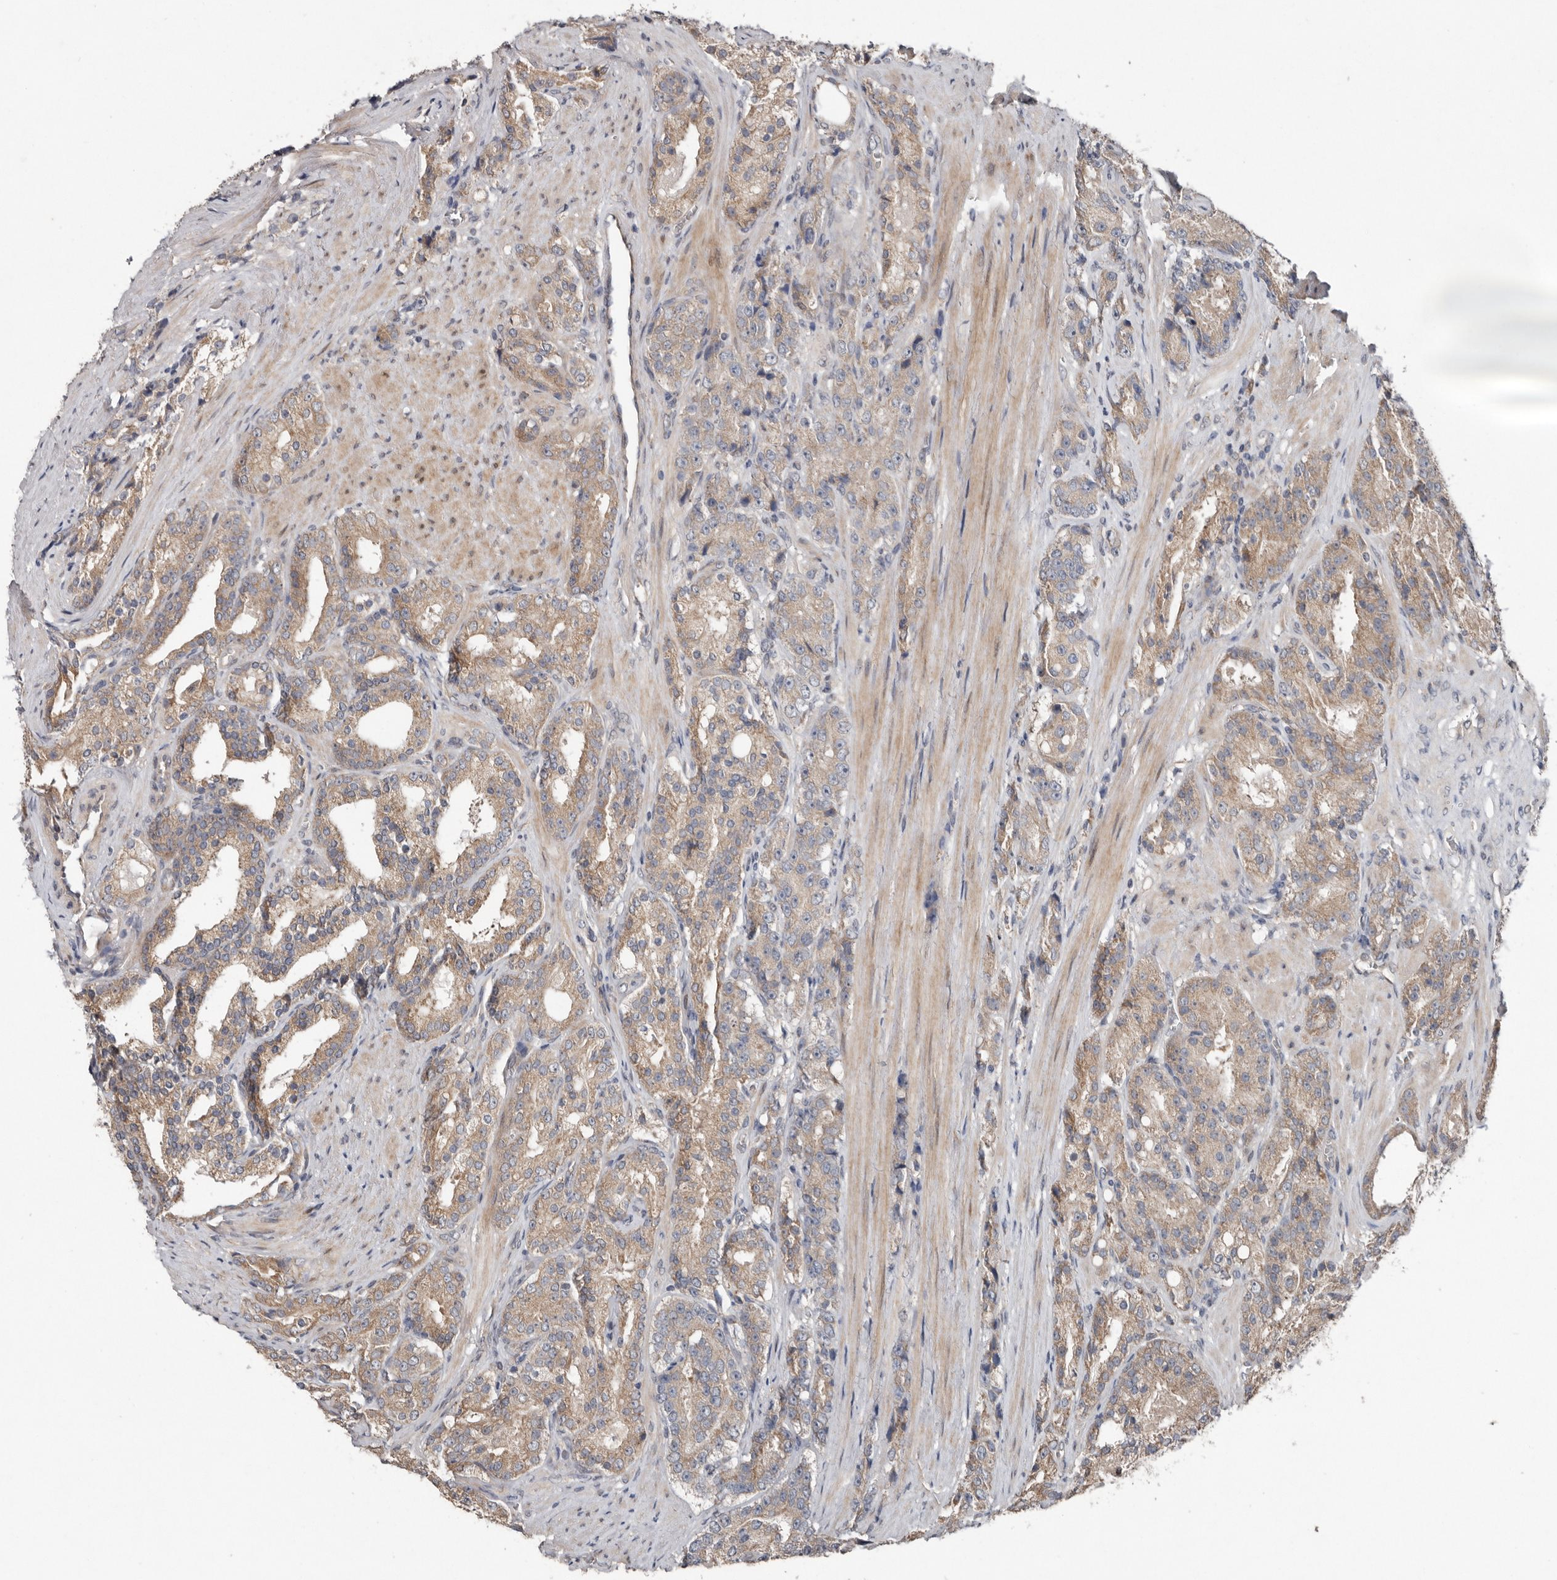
{"staining": {"intensity": "weak", "quantity": ">75%", "location": "cytoplasmic/membranous"}, "tissue": "prostate cancer", "cell_type": "Tumor cells", "image_type": "cancer", "snomed": [{"axis": "morphology", "description": "Adenocarcinoma, High grade"}, {"axis": "topography", "description": "Prostate"}], "caption": "Immunohistochemical staining of prostate adenocarcinoma (high-grade) reveals weak cytoplasmic/membranous protein positivity in about >75% of tumor cells. The protein of interest is shown in brown color, while the nuclei are stained blue.", "gene": "CHML", "patient": {"sex": "male", "age": 60}}